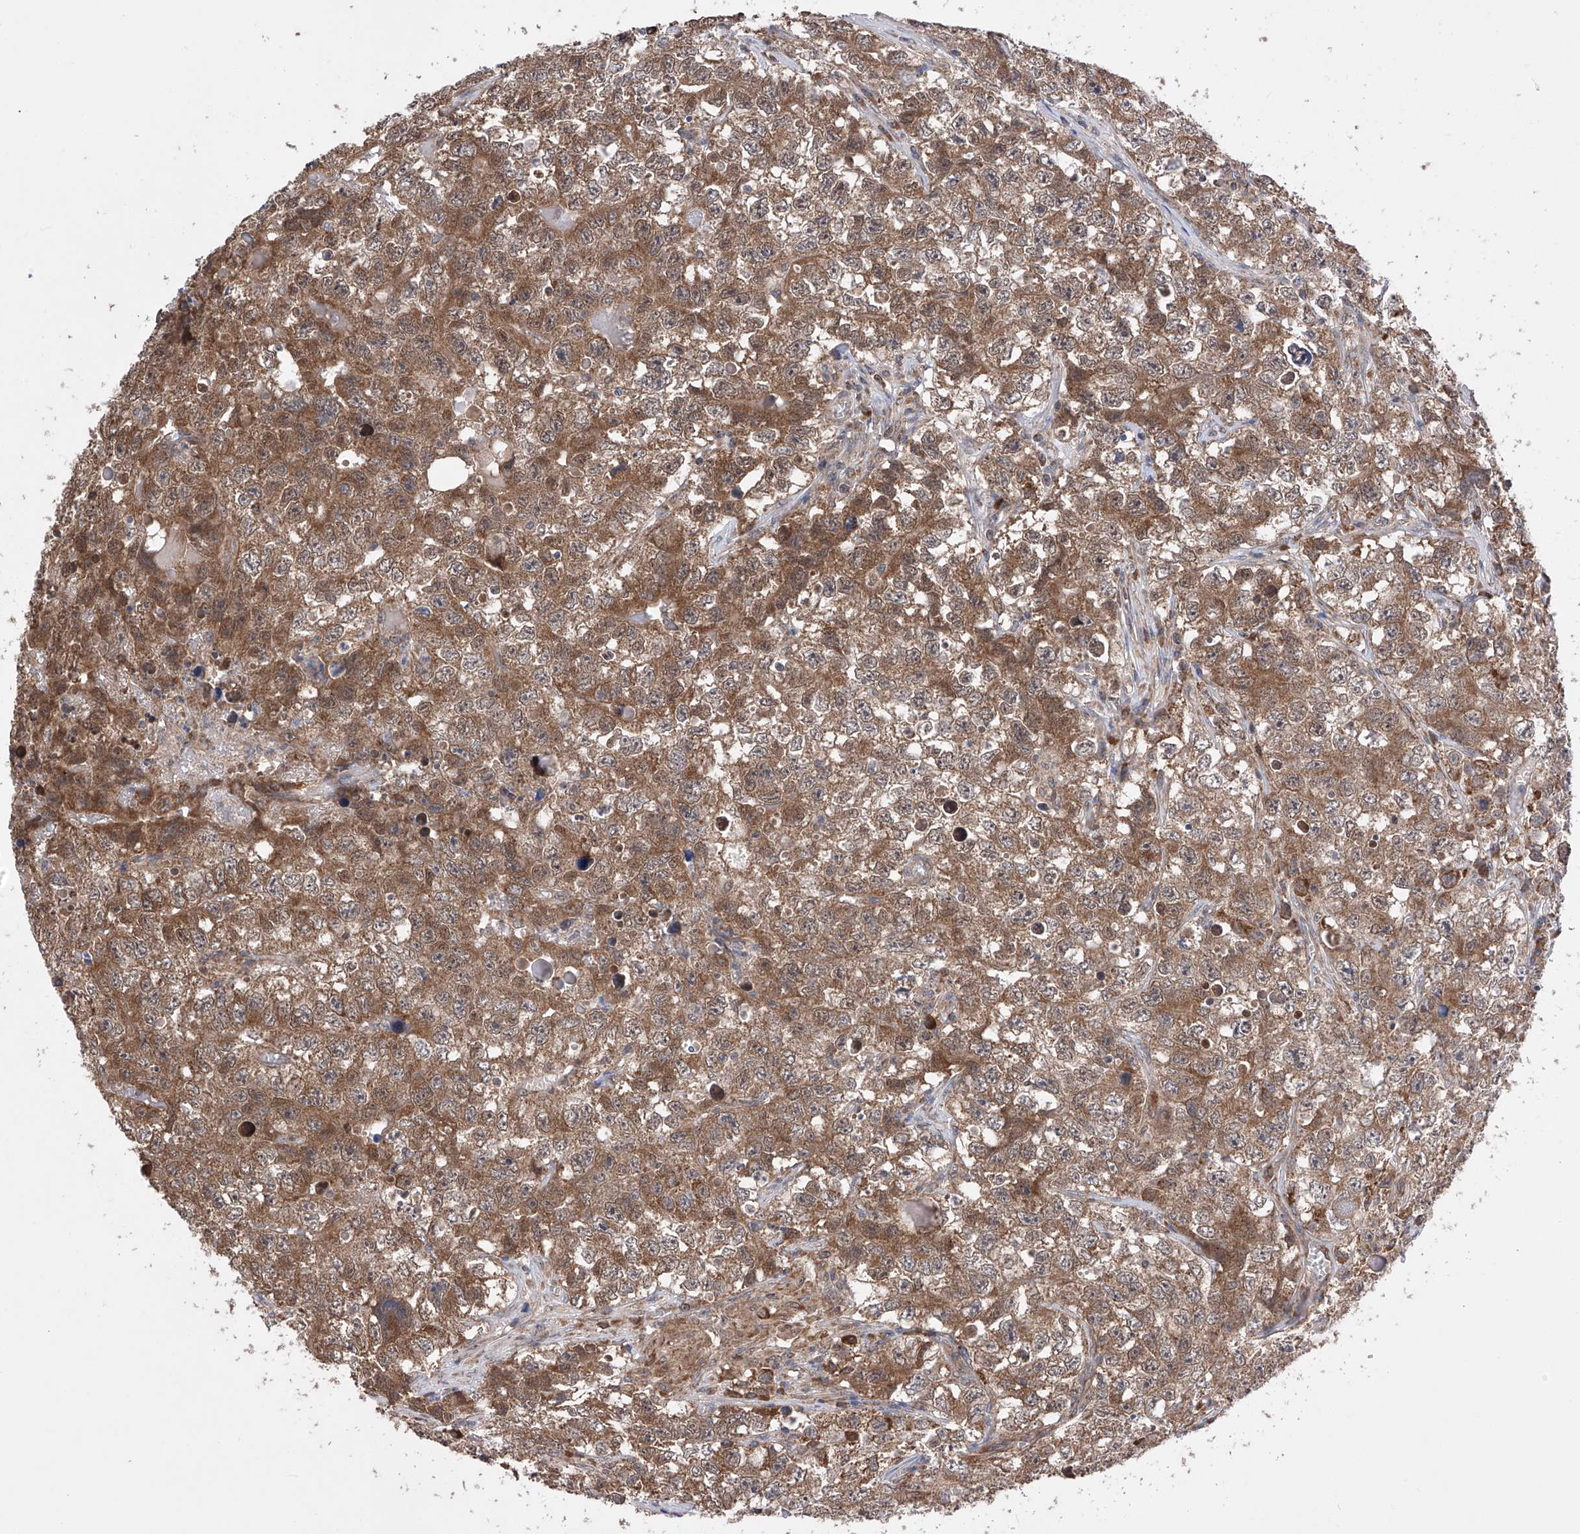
{"staining": {"intensity": "moderate", "quantity": ">75%", "location": "cytoplasmic/membranous"}, "tissue": "testis cancer", "cell_type": "Tumor cells", "image_type": "cancer", "snomed": [{"axis": "morphology", "description": "Seminoma, NOS"}, {"axis": "morphology", "description": "Carcinoma, Embryonal, NOS"}, {"axis": "topography", "description": "Testis"}], "caption": "The immunohistochemical stain labels moderate cytoplasmic/membranous positivity in tumor cells of embryonal carcinoma (testis) tissue.", "gene": "SDHAF4", "patient": {"sex": "male", "age": 43}}